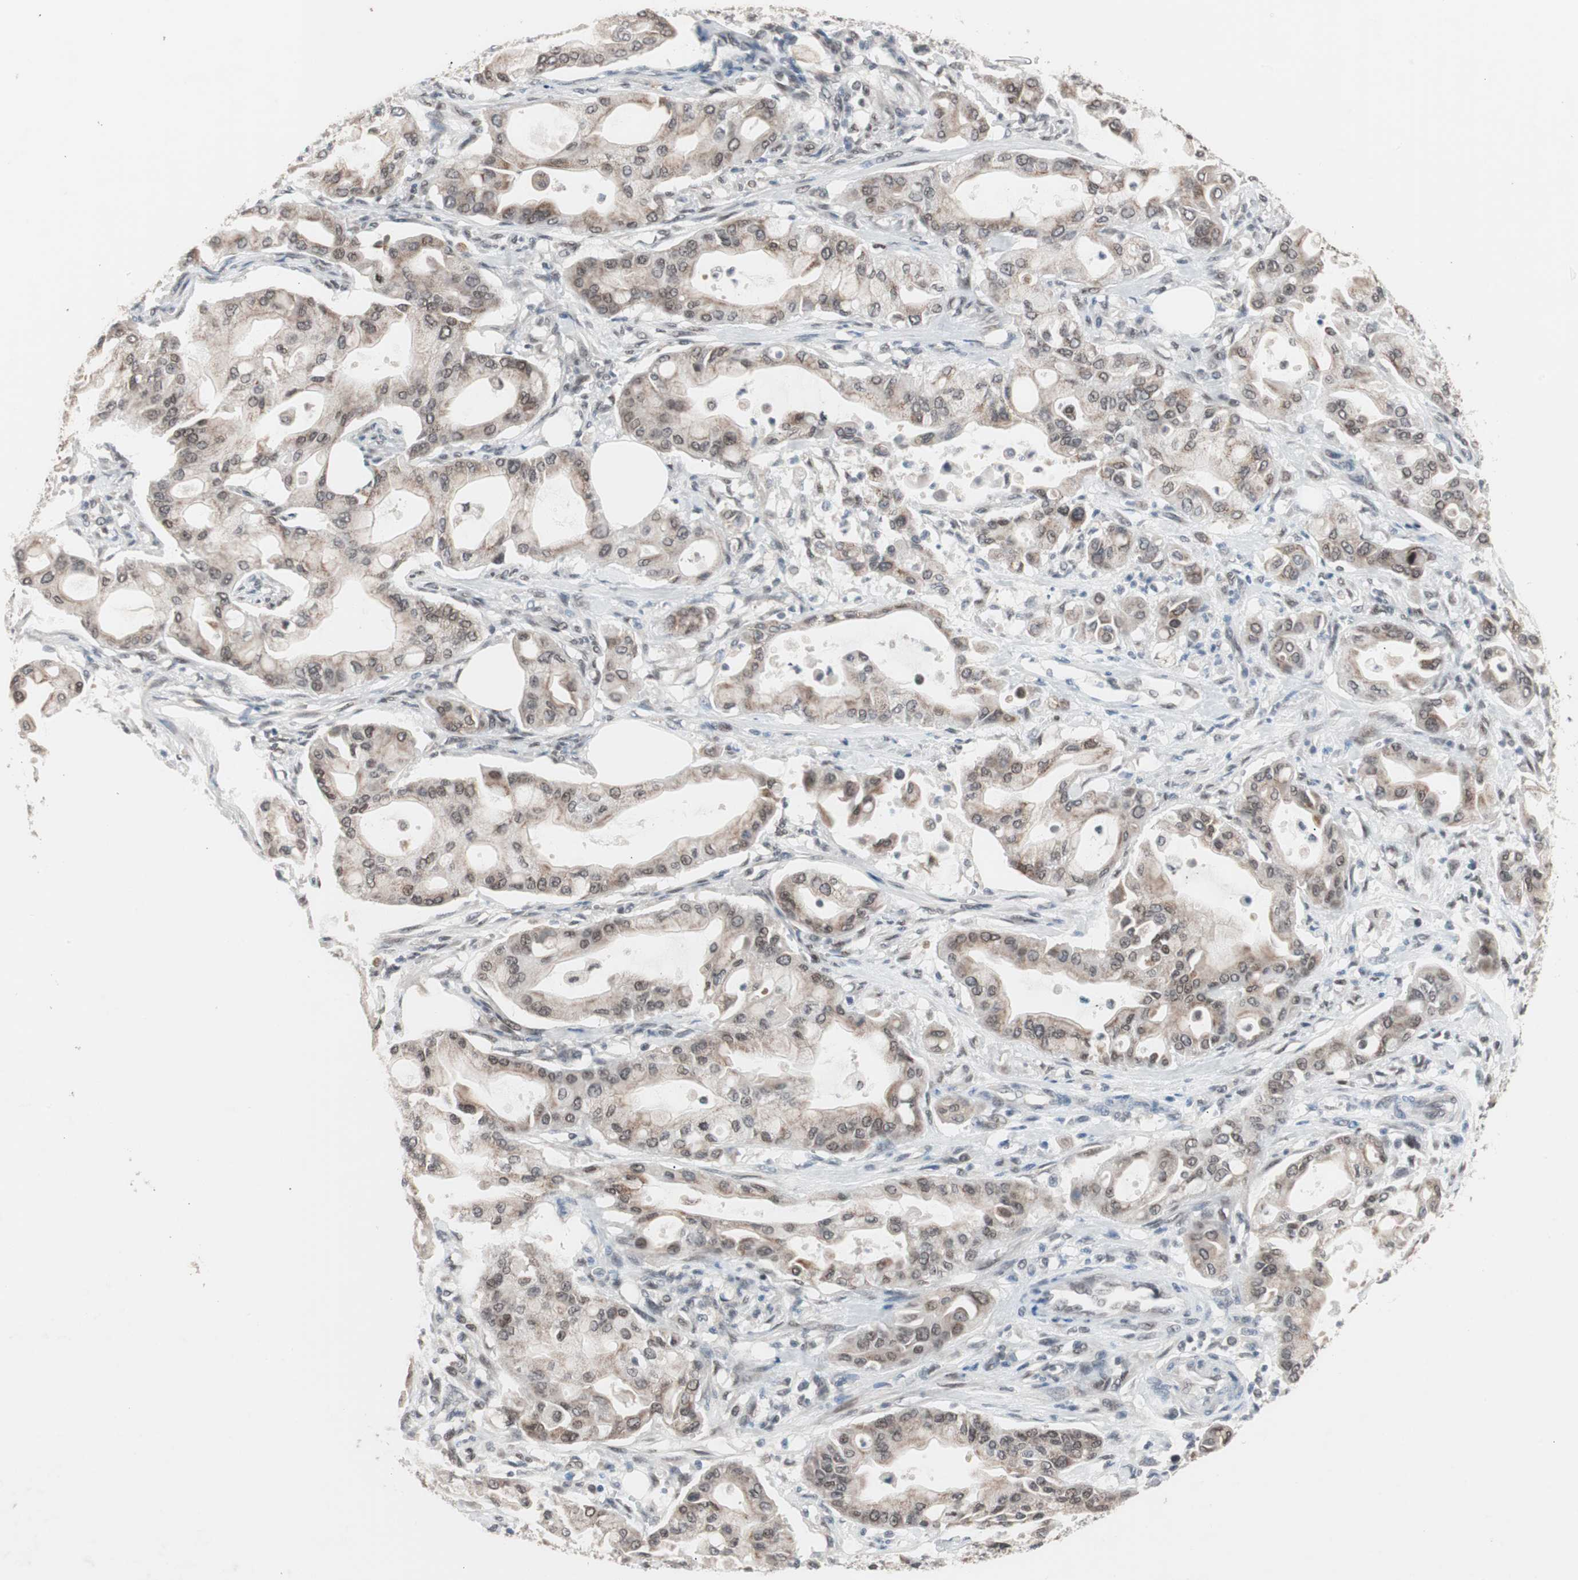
{"staining": {"intensity": "moderate", "quantity": "25%-75%", "location": "cytoplasmic/membranous,nuclear"}, "tissue": "pancreatic cancer", "cell_type": "Tumor cells", "image_type": "cancer", "snomed": [{"axis": "morphology", "description": "Adenocarcinoma, NOS"}, {"axis": "morphology", "description": "Adenocarcinoma, metastatic, NOS"}, {"axis": "topography", "description": "Lymph node"}, {"axis": "topography", "description": "Pancreas"}, {"axis": "topography", "description": "Duodenum"}], "caption": "Pancreatic metastatic adenocarcinoma stained with DAB (3,3'-diaminobenzidine) immunohistochemistry (IHC) exhibits medium levels of moderate cytoplasmic/membranous and nuclear expression in about 25%-75% of tumor cells.", "gene": "LIG3", "patient": {"sex": "female", "age": 64}}